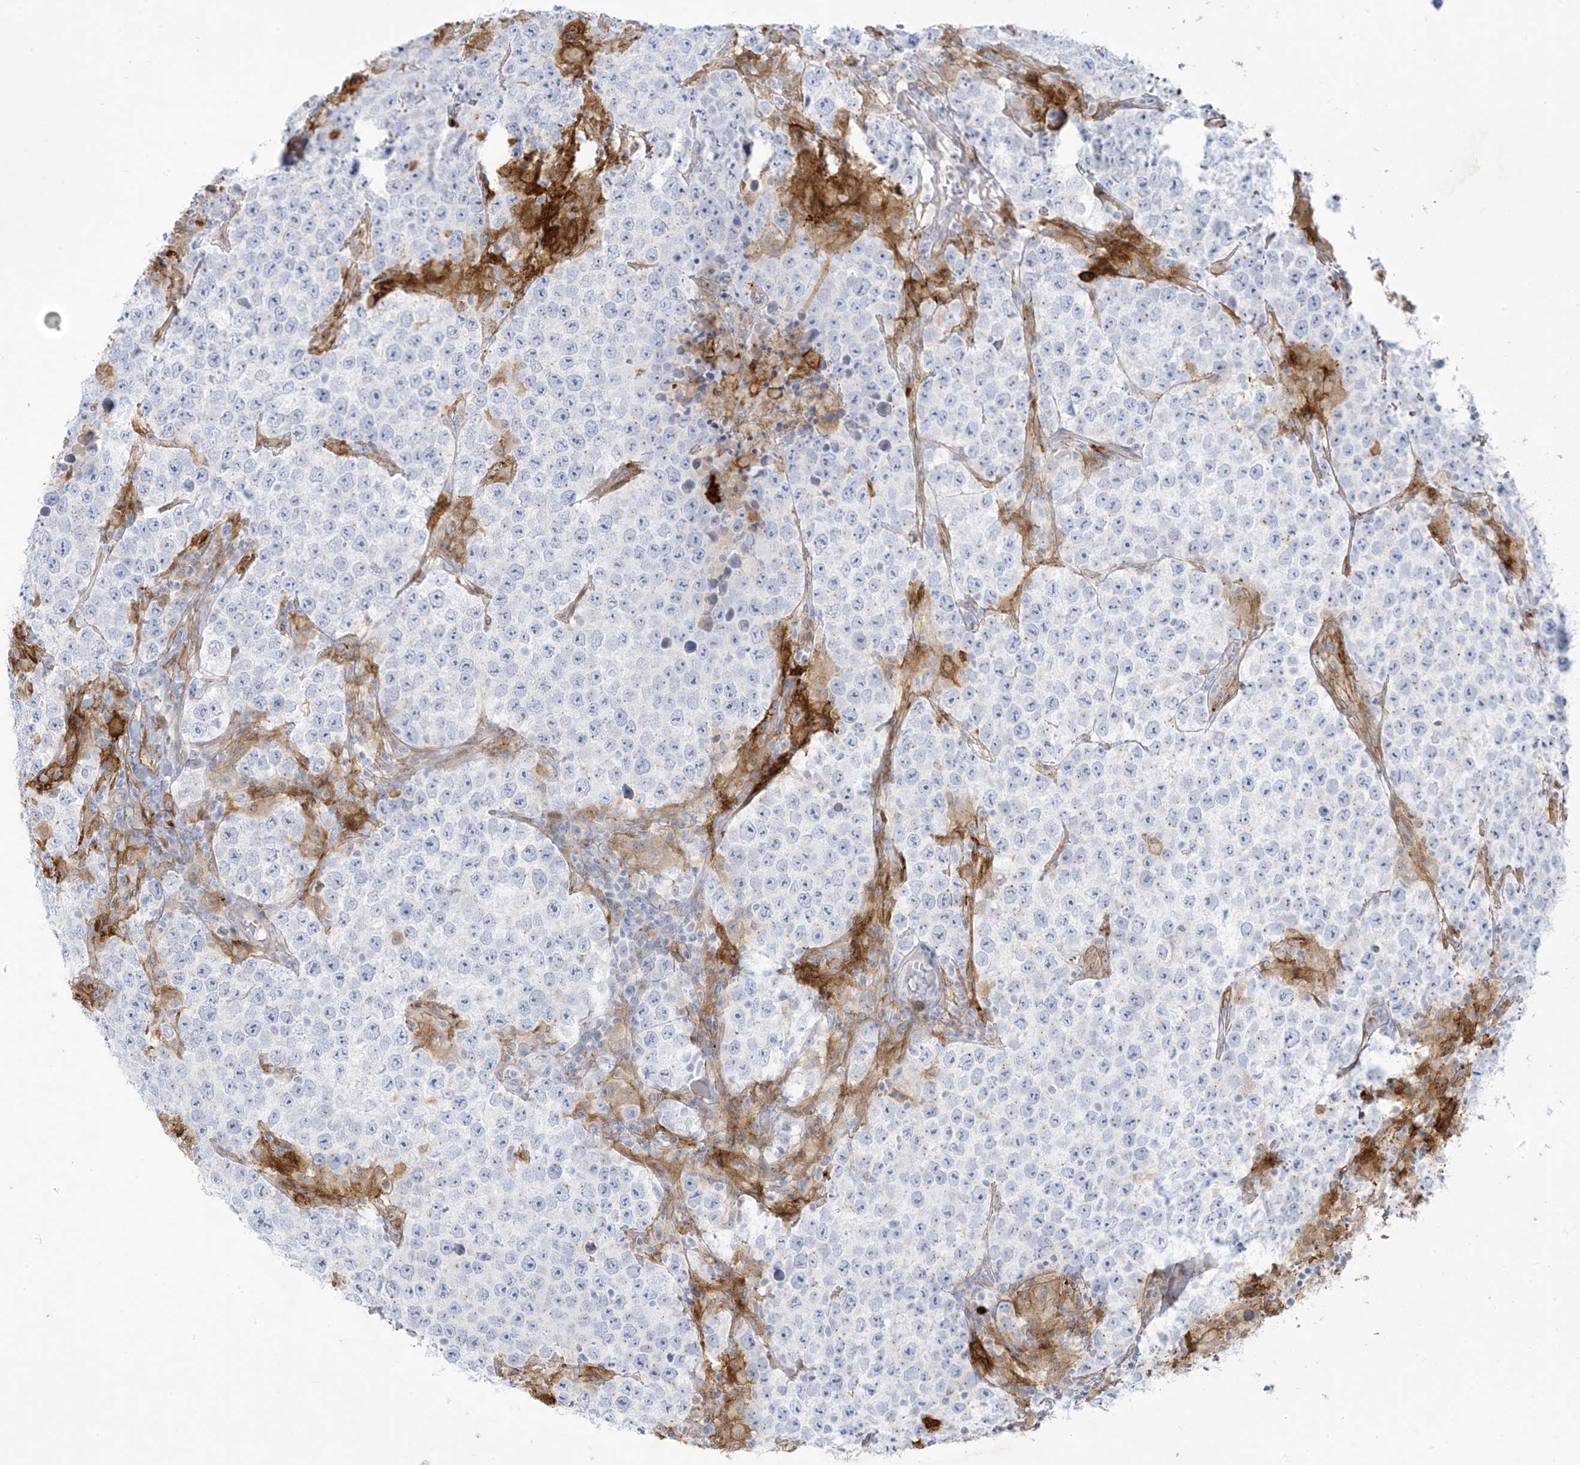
{"staining": {"intensity": "negative", "quantity": "none", "location": "none"}, "tissue": "testis cancer", "cell_type": "Tumor cells", "image_type": "cancer", "snomed": [{"axis": "morphology", "description": "Normal tissue, NOS"}, {"axis": "morphology", "description": "Urothelial carcinoma, High grade"}, {"axis": "morphology", "description": "Seminoma, NOS"}, {"axis": "morphology", "description": "Carcinoma, Embryonal, NOS"}, {"axis": "topography", "description": "Urinary bladder"}, {"axis": "topography", "description": "Testis"}], "caption": "DAB immunohistochemical staining of human testis cancer shows no significant staining in tumor cells. (DAB immunohistochemistry visualized using brightfield microscopy, high magnification).", "gene": "ICMT", "patient": {"sex": "male", "age": 41}}